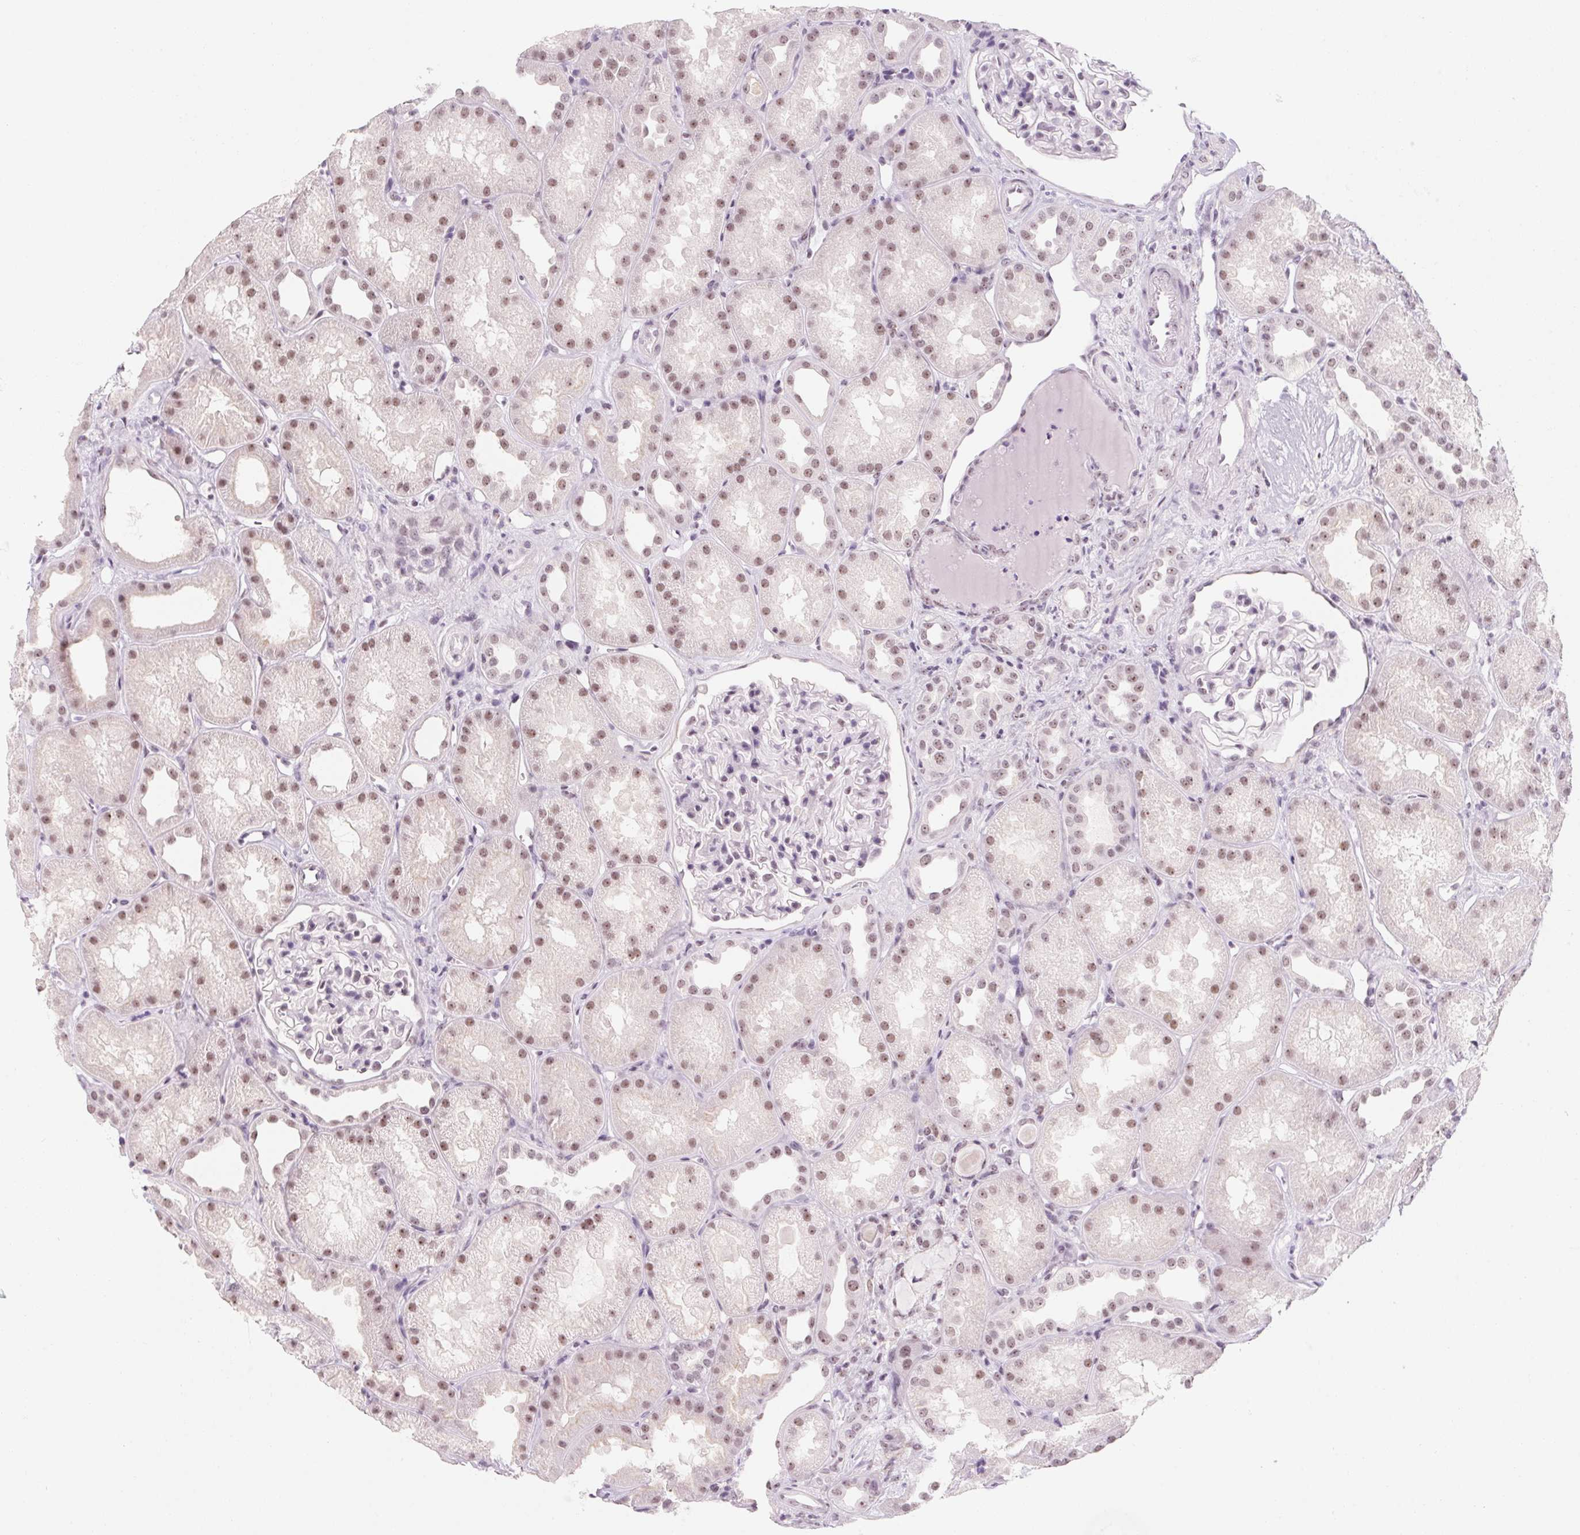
{"staining": {"intensity": "negative", "quantity": "none", "location": "none"}, "tissue": "kidney", "cell_type": "Cells in glomeruli", "image_type": "normal", "snomed": [{"axis": "morphology", "description": "Normal tissue, NOS"}, {"axis": "topography", "description": "Kidney"}], "caption": "Human kidney stained for a protein using immunohistochemistry shows no positivity in cells in glomeruli.", "gene": "ZIC4", "patient": {"sex": "male", "age": 61}}